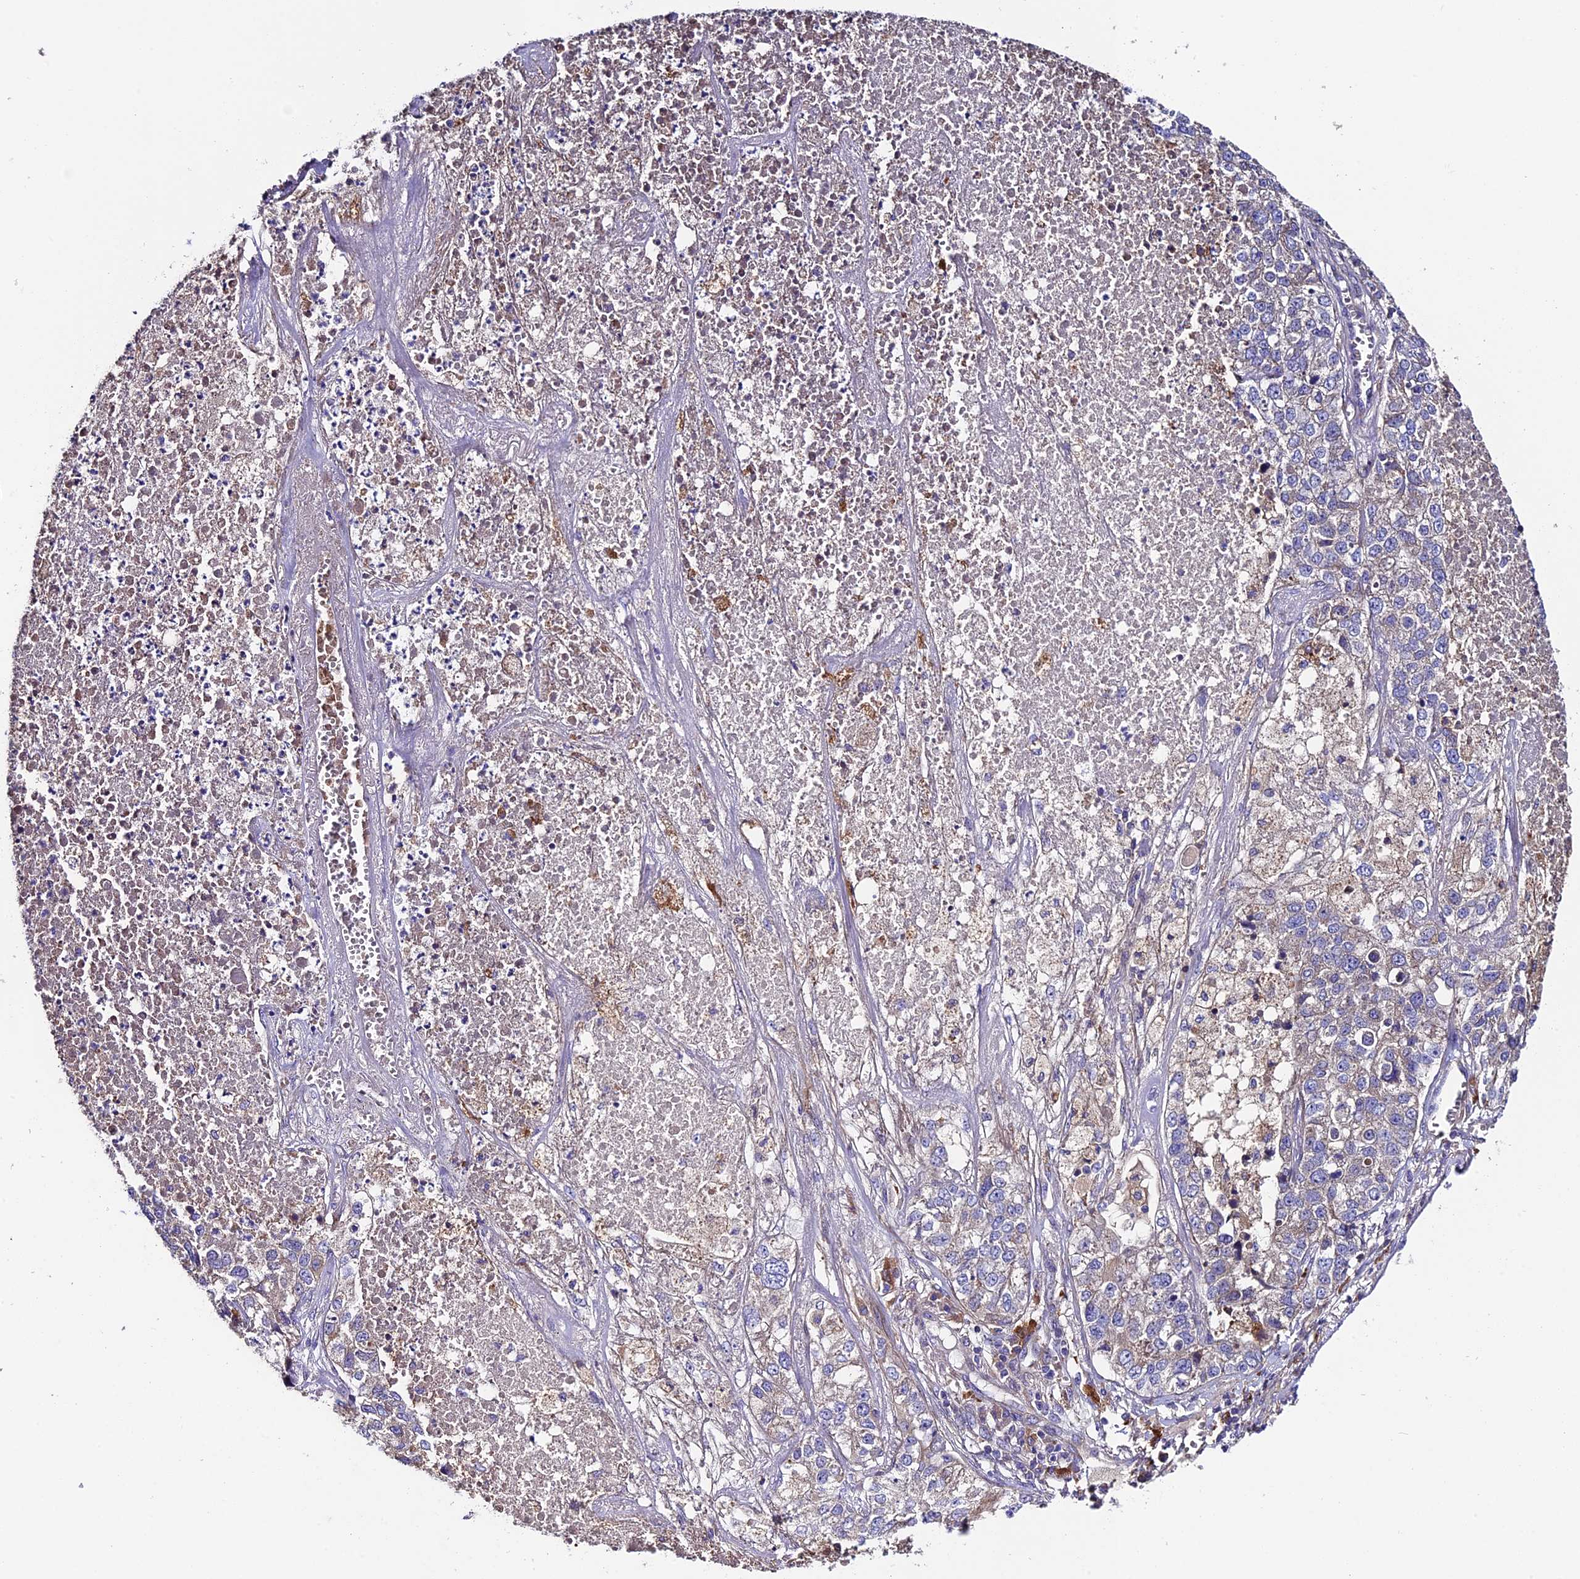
{"staining": {"intensity": "negative", "quantity": "none", "location": "none"}, "tissue": "lung cancer", "cell_type": "Tumor cells", "image_type": "cancer", "snomed": [{"axis": "morphology", "description": "Adenocarcinoma, NOS"}, {"axis": "topography", "description": "Lung"}], "caption": "Histopathology image shows no protein expression in tumor cells of lung cancer tissue.", "gene": "PIGU", "patient": {"sex": "male", "age": 49}}